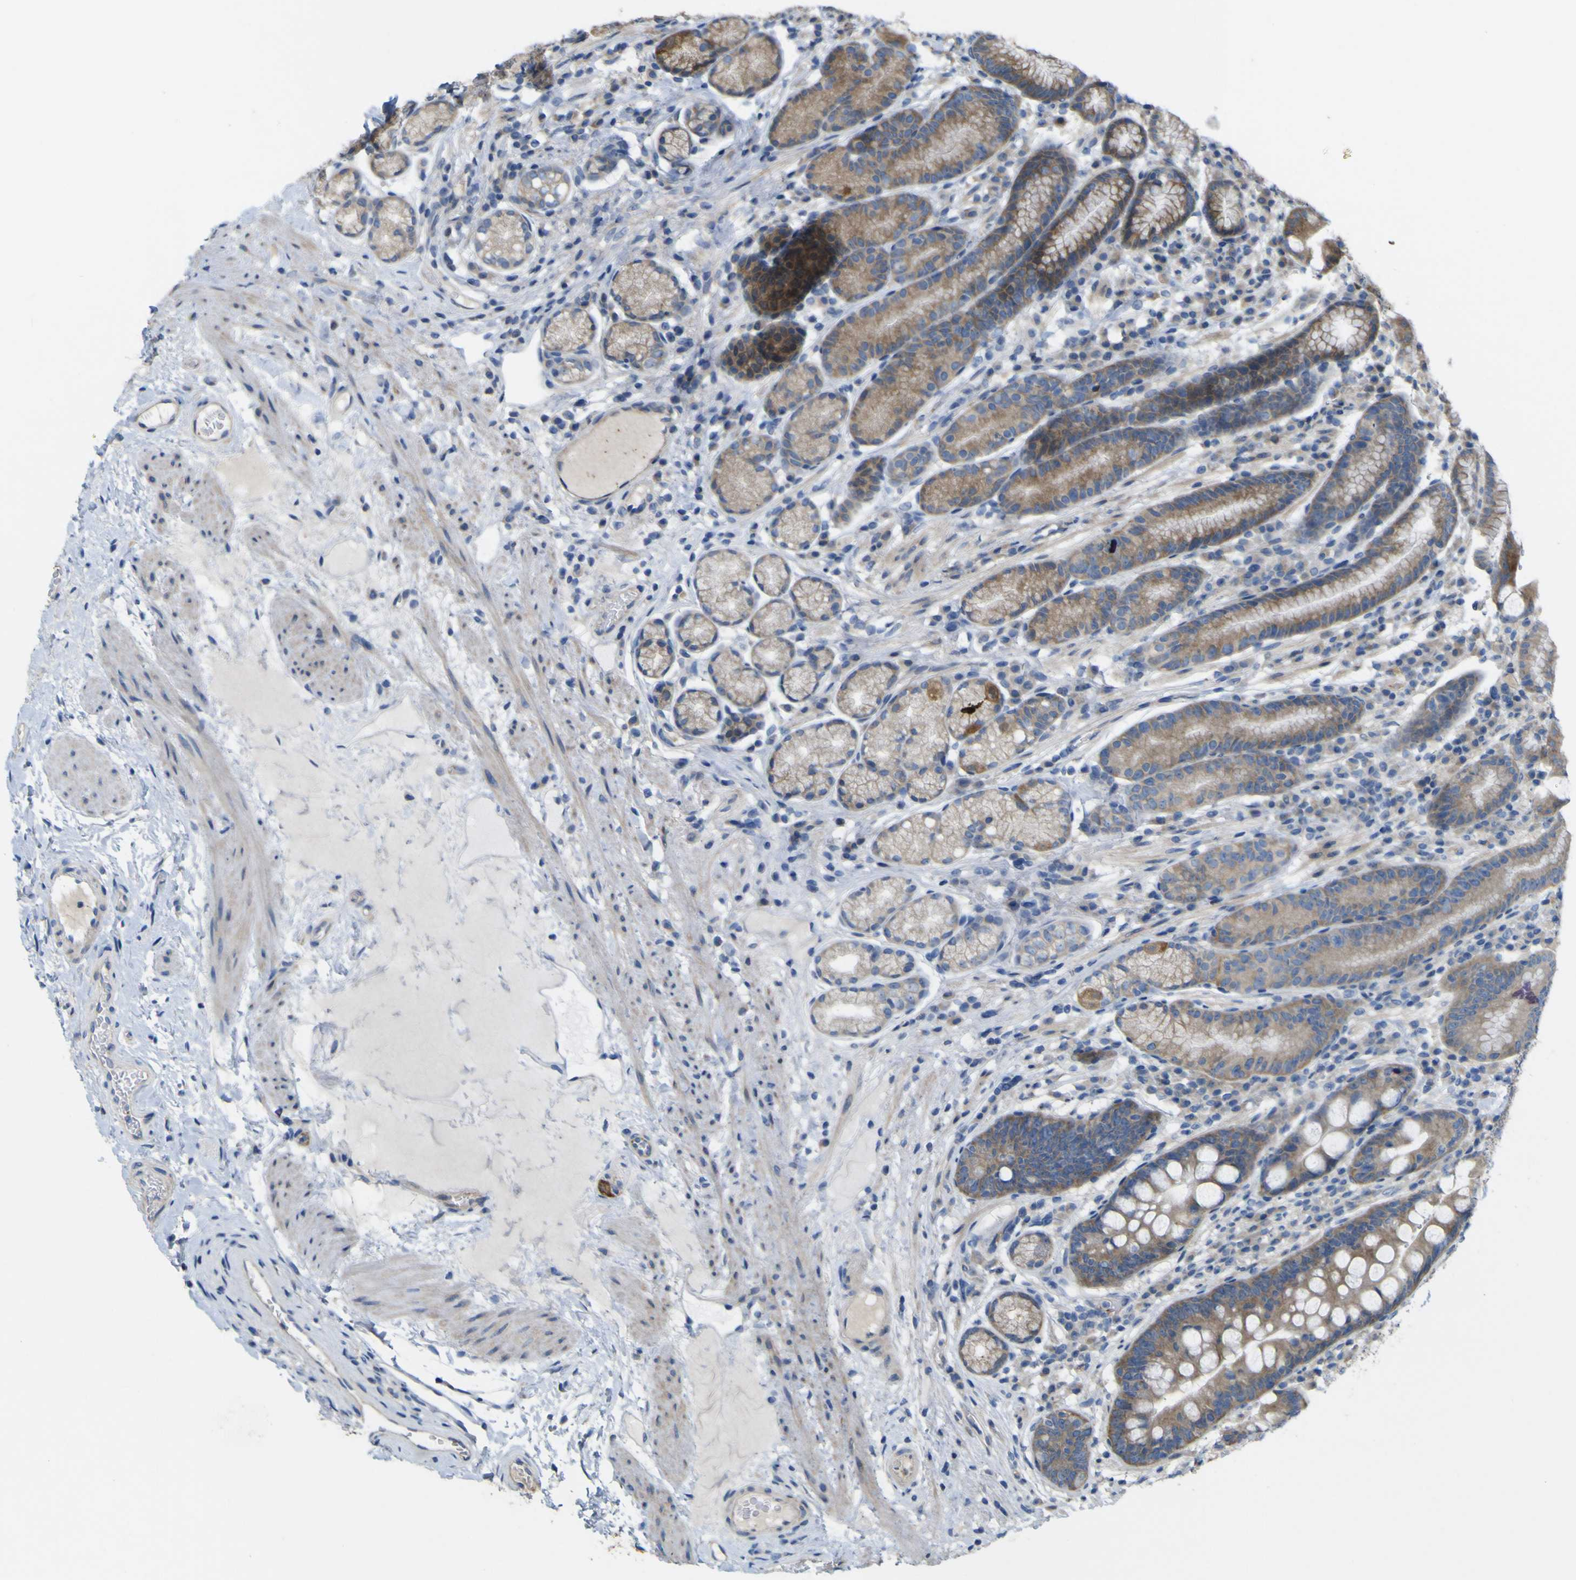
{"staining": {"intensity": "moderate", "quantity": "25%-75%", "location": "cytoplasmic/membranous"}, "tissue": "stomach", "cell_type": "Glandular cells", "image_type": "normal", "snomed": [{"axis": "morphology", "description": "Normal tissue, NOS"}, {"axis": "topography", "description": "Stomach, lower"}], "caption": "DAB (3,3'-diaminobenzidine) immunohistochemical staining of normal stomach shows moderate cytoplasmic/membranous protein positivity in approximately 25%-75% of glandular cells. (Stains: DAB (3,3'-diaminobenzidine) in brown, nuclei in blue, Microscopy: brightfield microscopy at high magnification).", "gene": "MYEOV", "patient": {"sex": "male", "age": 52}}